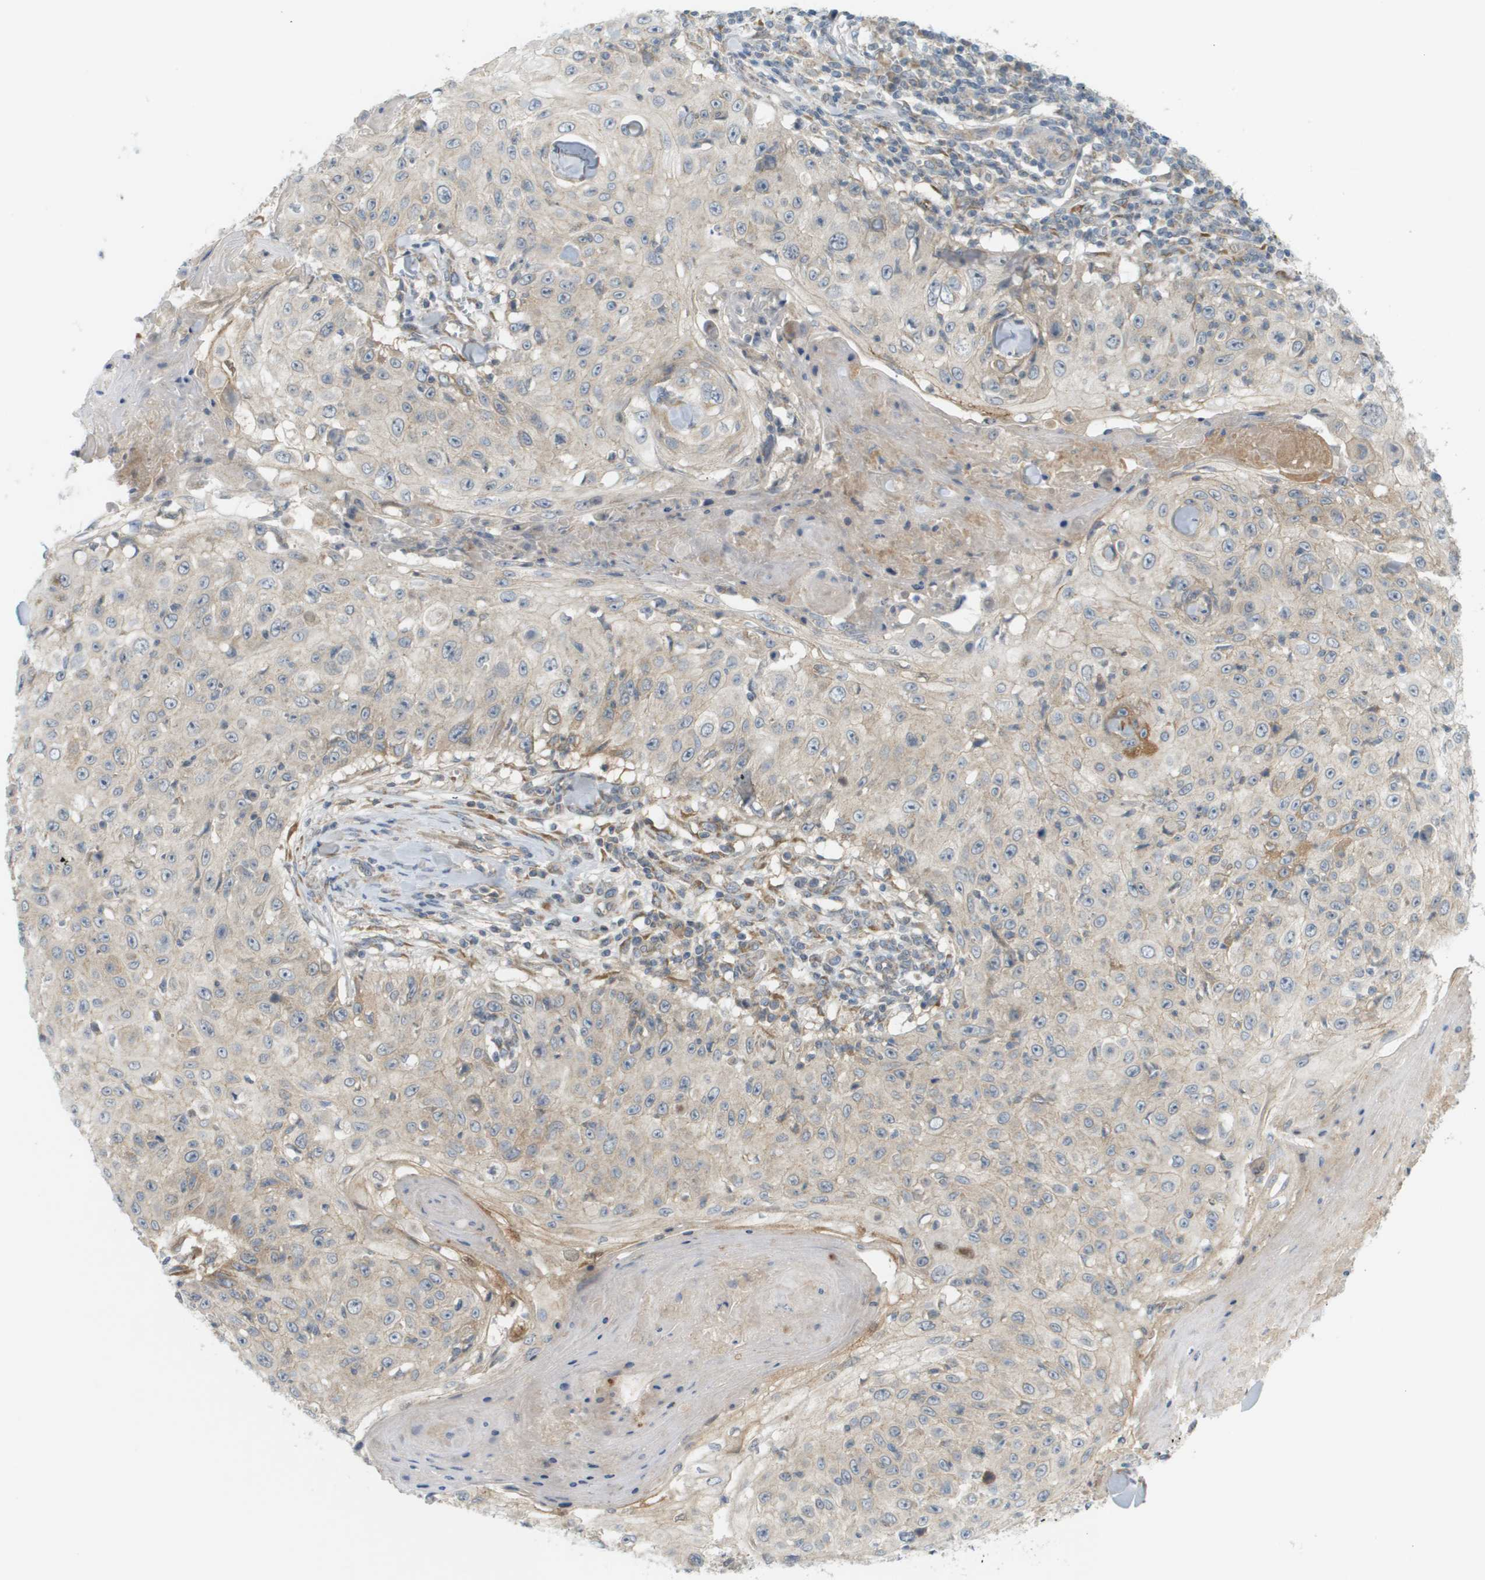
{"staining": {"intensity": "weak", "quantity": "<25%", "location": "cytoplasmic/membranous"}, "tissue": "skin cancer", "cell_type": "Tumor cells", "image_type": "cancer", "snomed": [{"axis": "morphology", "description": "Squamous cell carcinoma, NOS"}, {"axis": "topography", "description": "Skin"}], "caption": "This photomicrograph is of squamous cell carcinoma (skin) stained with immunohistochemistry to label a protein in brown with the nuclei are counter-stained blue. There is no expression in tumor cells.", "gene": "PROC", "patient": {"sex": "male", "age": 86}}